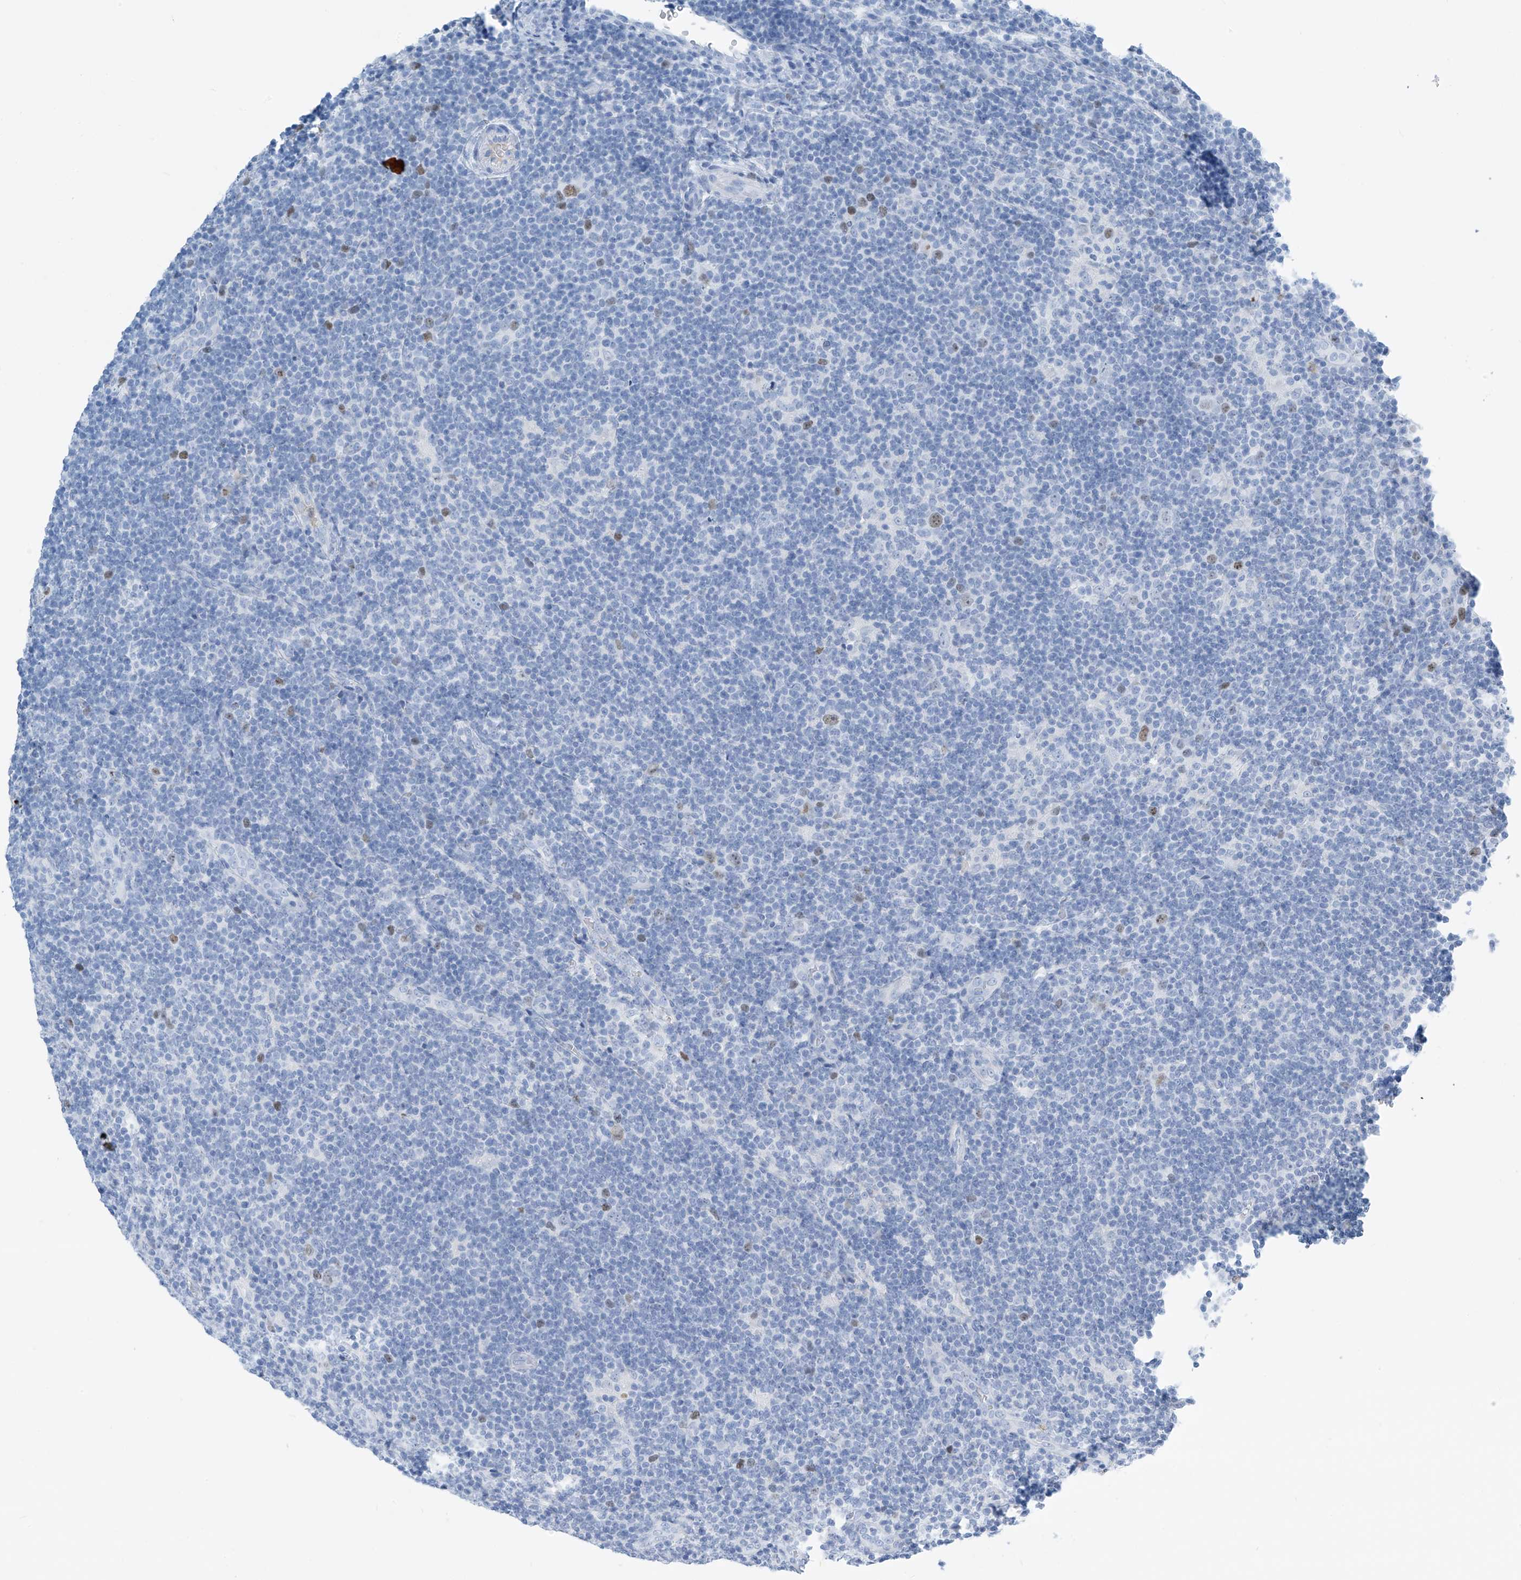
{"staining": {"intensity": "weak", "quantity": "25%-75%", "location": "nuclear"}, "tissue": "lymphoma", "cell_type": "Tumor cells", "image_type": "cancer", "snomed": [{"axis": "morphology", "description": "Hodgkin's disease, NOS"}, {"axis": "topography", "description": "Lymph node"}], "caption": "High-power microscopy captured an immunohistochemistry (IHC) micrograph of Hodgkin's disease, revealing weak nuclear expression in approximately 25%-75% of tumor cells.", "gene": "SGO2", "patient": {"sex": "female", "age": 57}}